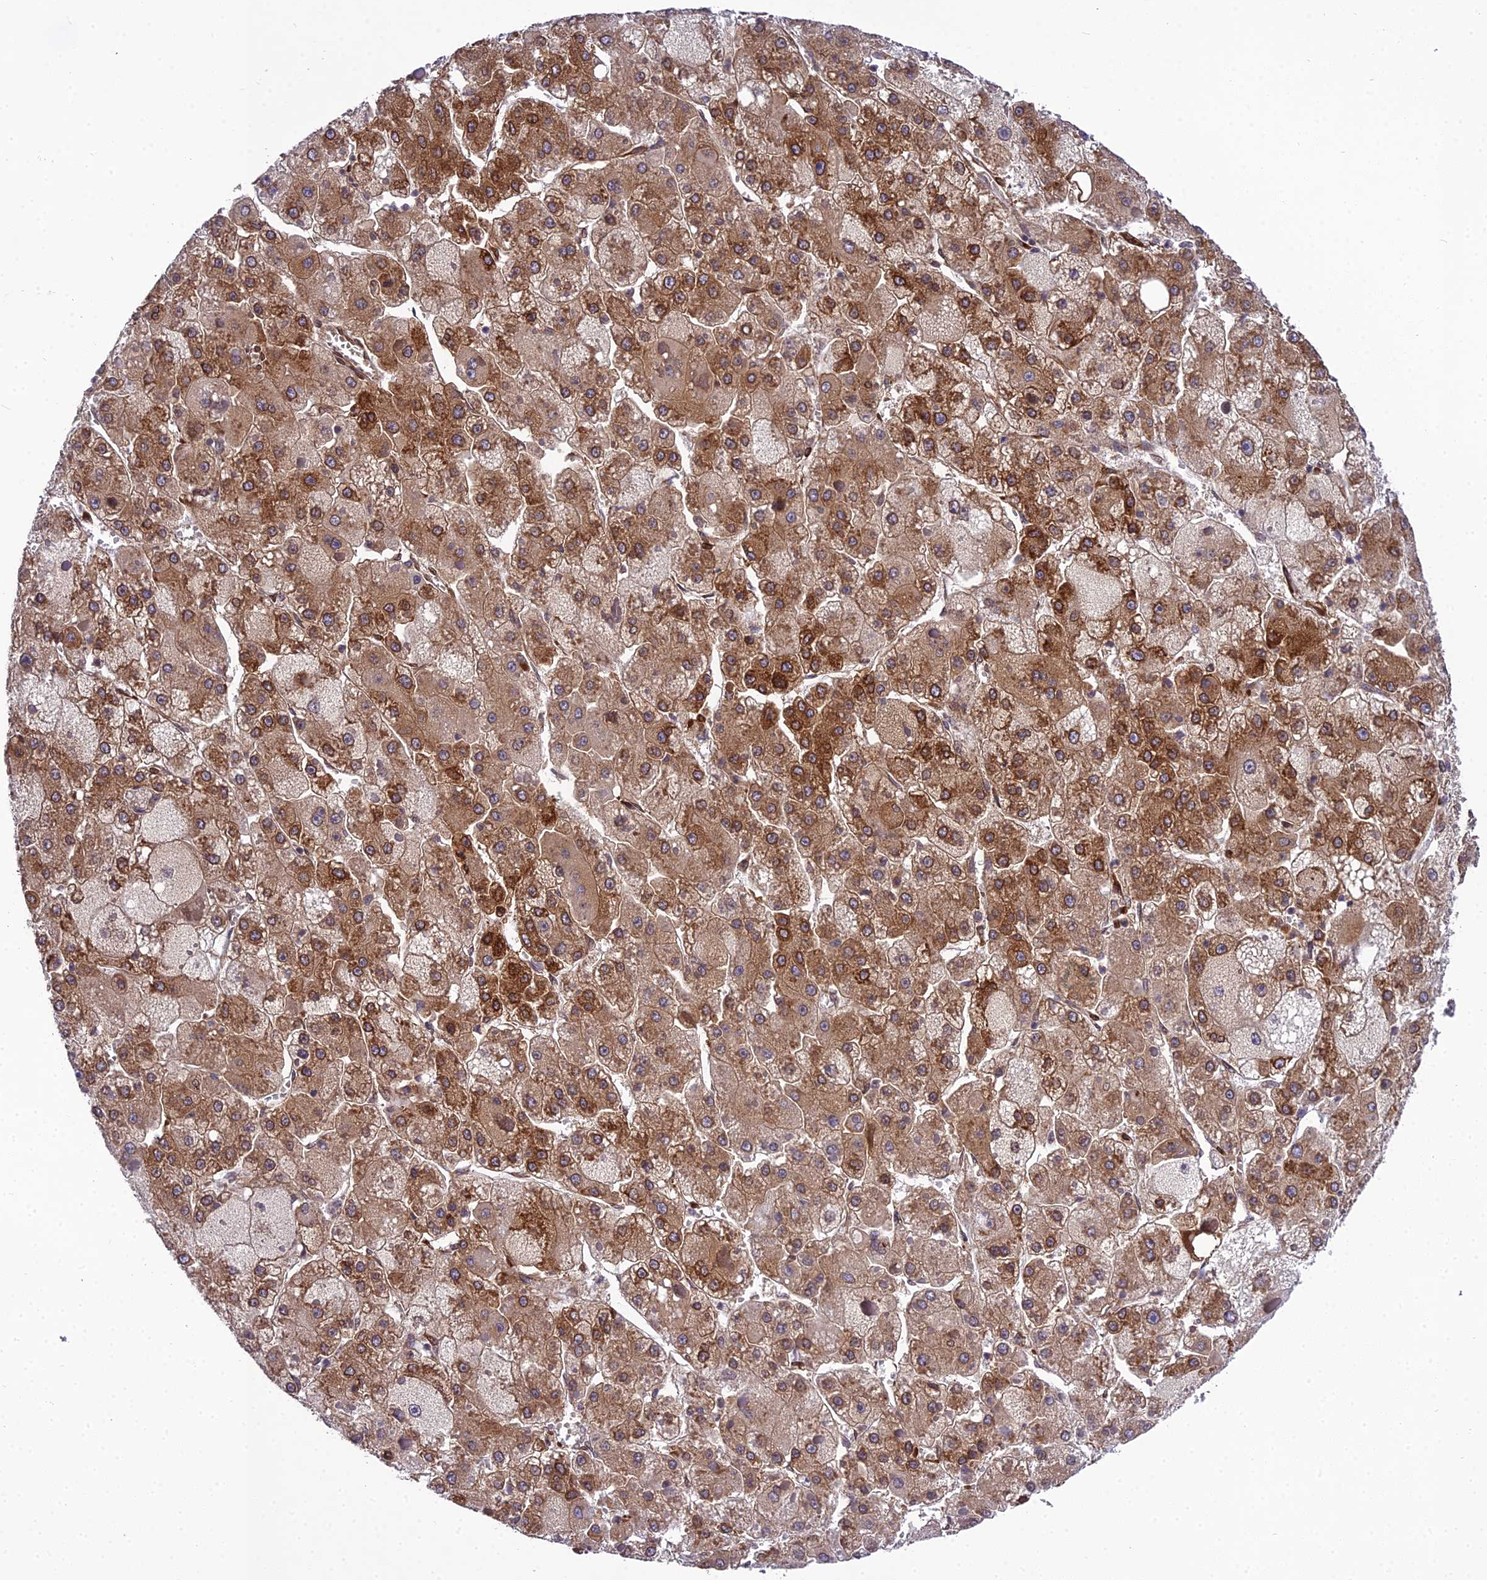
{"staining": {"intensity": "strong", "quantity": "25%-75%", "location": "cytoplasmic/membranous"}, "tissue": "liver cancer", "cell_type": "Tumor cells", "image_type": "cancer", "snomed": [{"axis": "morphology", "description": "Carcinoma, Hepatocellular, NOS"}, {"axis": "topography", "description": "Liver"}], "caption": "High-power microscopy captured an IHC histopathology image of liver cancer (hepatocellular carcinoma), revealing strong cytoplasmic/membranous expression in approximately 25%-75% of tumor cells.", "gene": "DHCR7", "patient": {"sex": "female", "age": 73}}